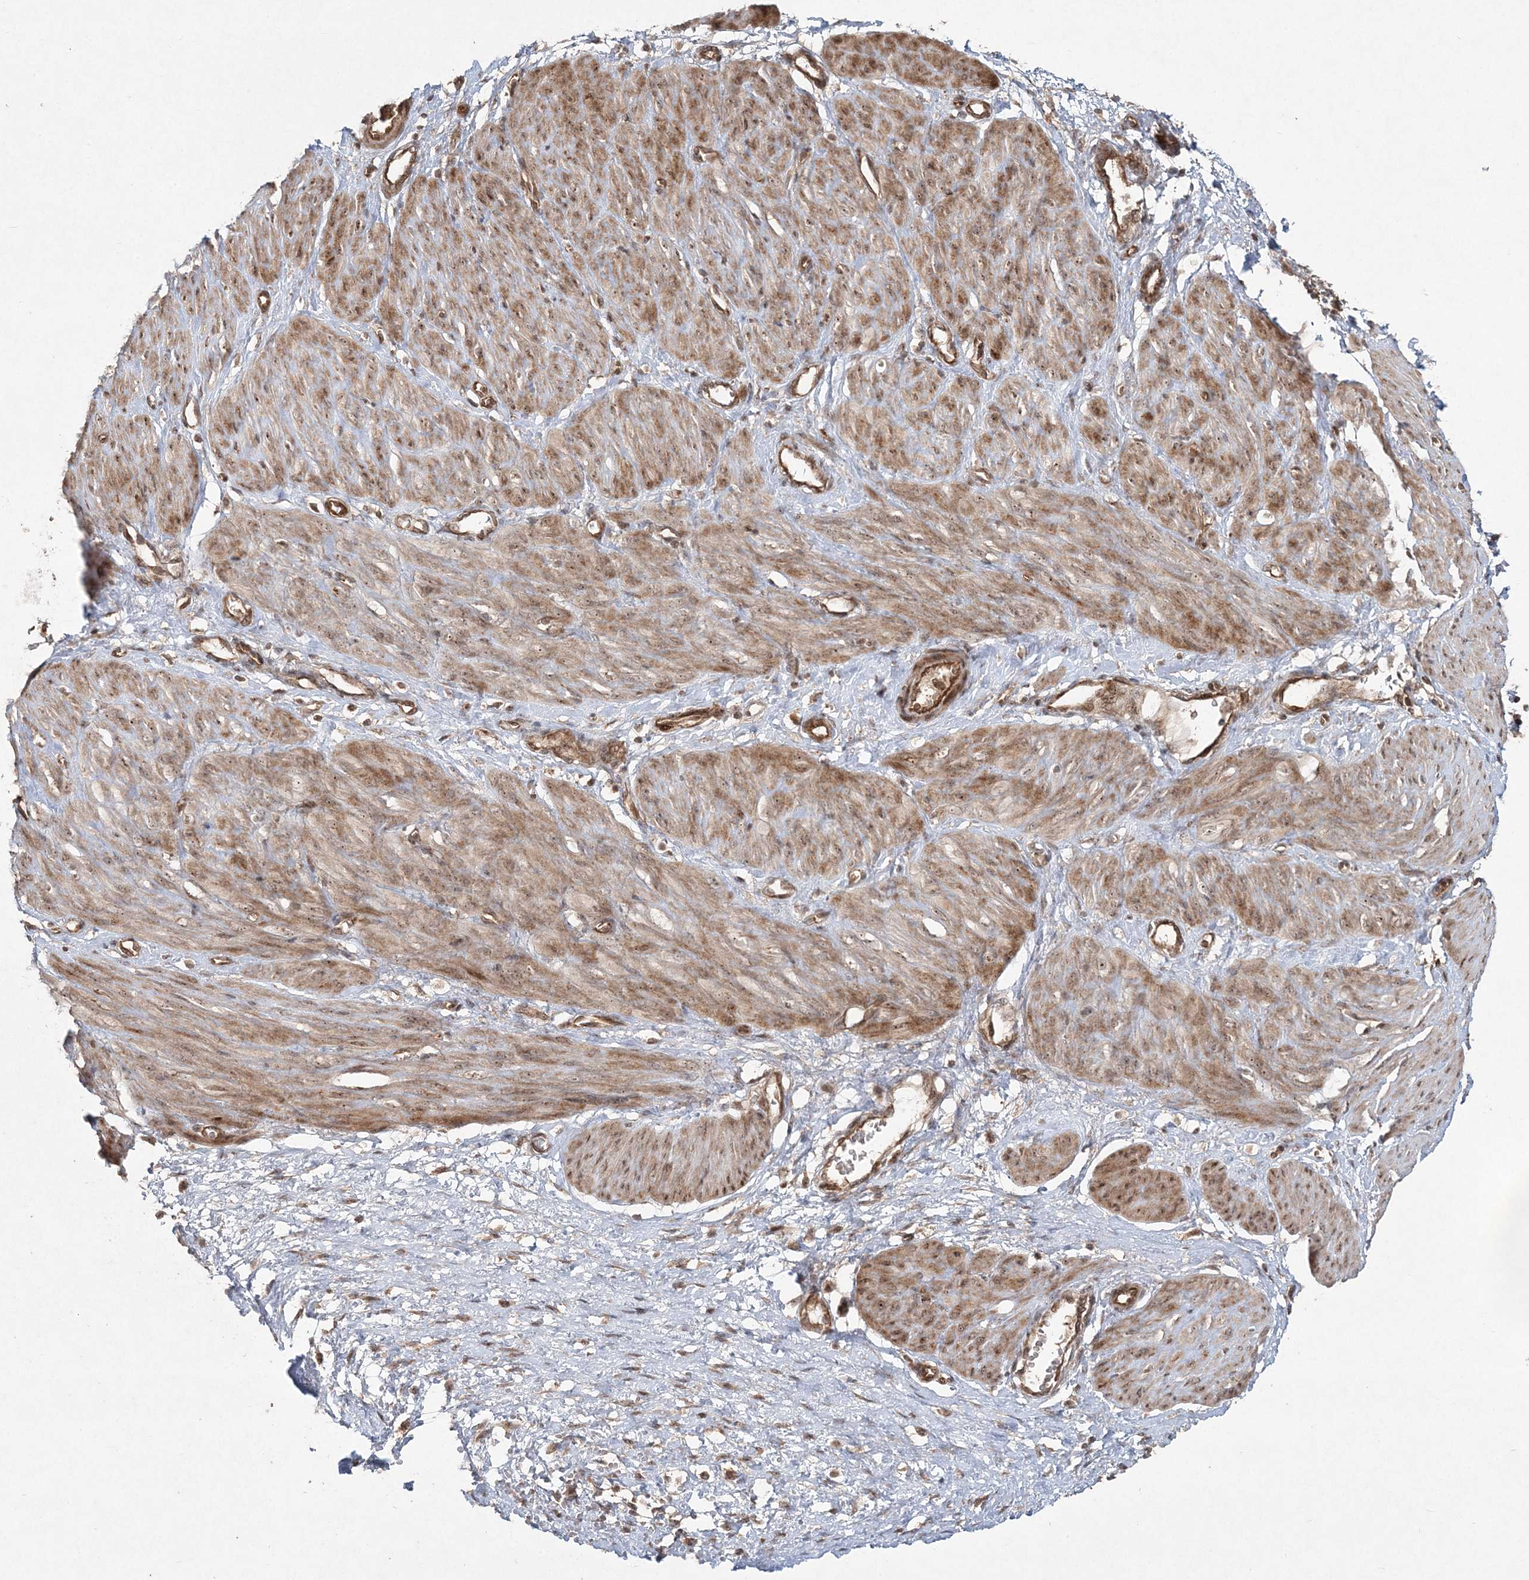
{"staining": {"intensity": "moderate", "quantity": "25%-75%", "location": "cytoplasmic/membranous,nuclear"}, "tissue": "smooth muscle", "cell_type": "Smooth muscle cells", "image_type": "normal", "snomed": [{"axis": "morphology", "description": "Normal tissue, NOS"}, {"axis": "topography", "description": "Endometrium"}], "caption": "Moderate cytoplasmic/membranous,nuclear staining for a protein is present in approximately 25%-75% of smooth muscle cells of normal smooth muscle using immunohistochemistry (IHC).", "gene": "SERINC1", "patient": {"sex": "female", "age": 33}}